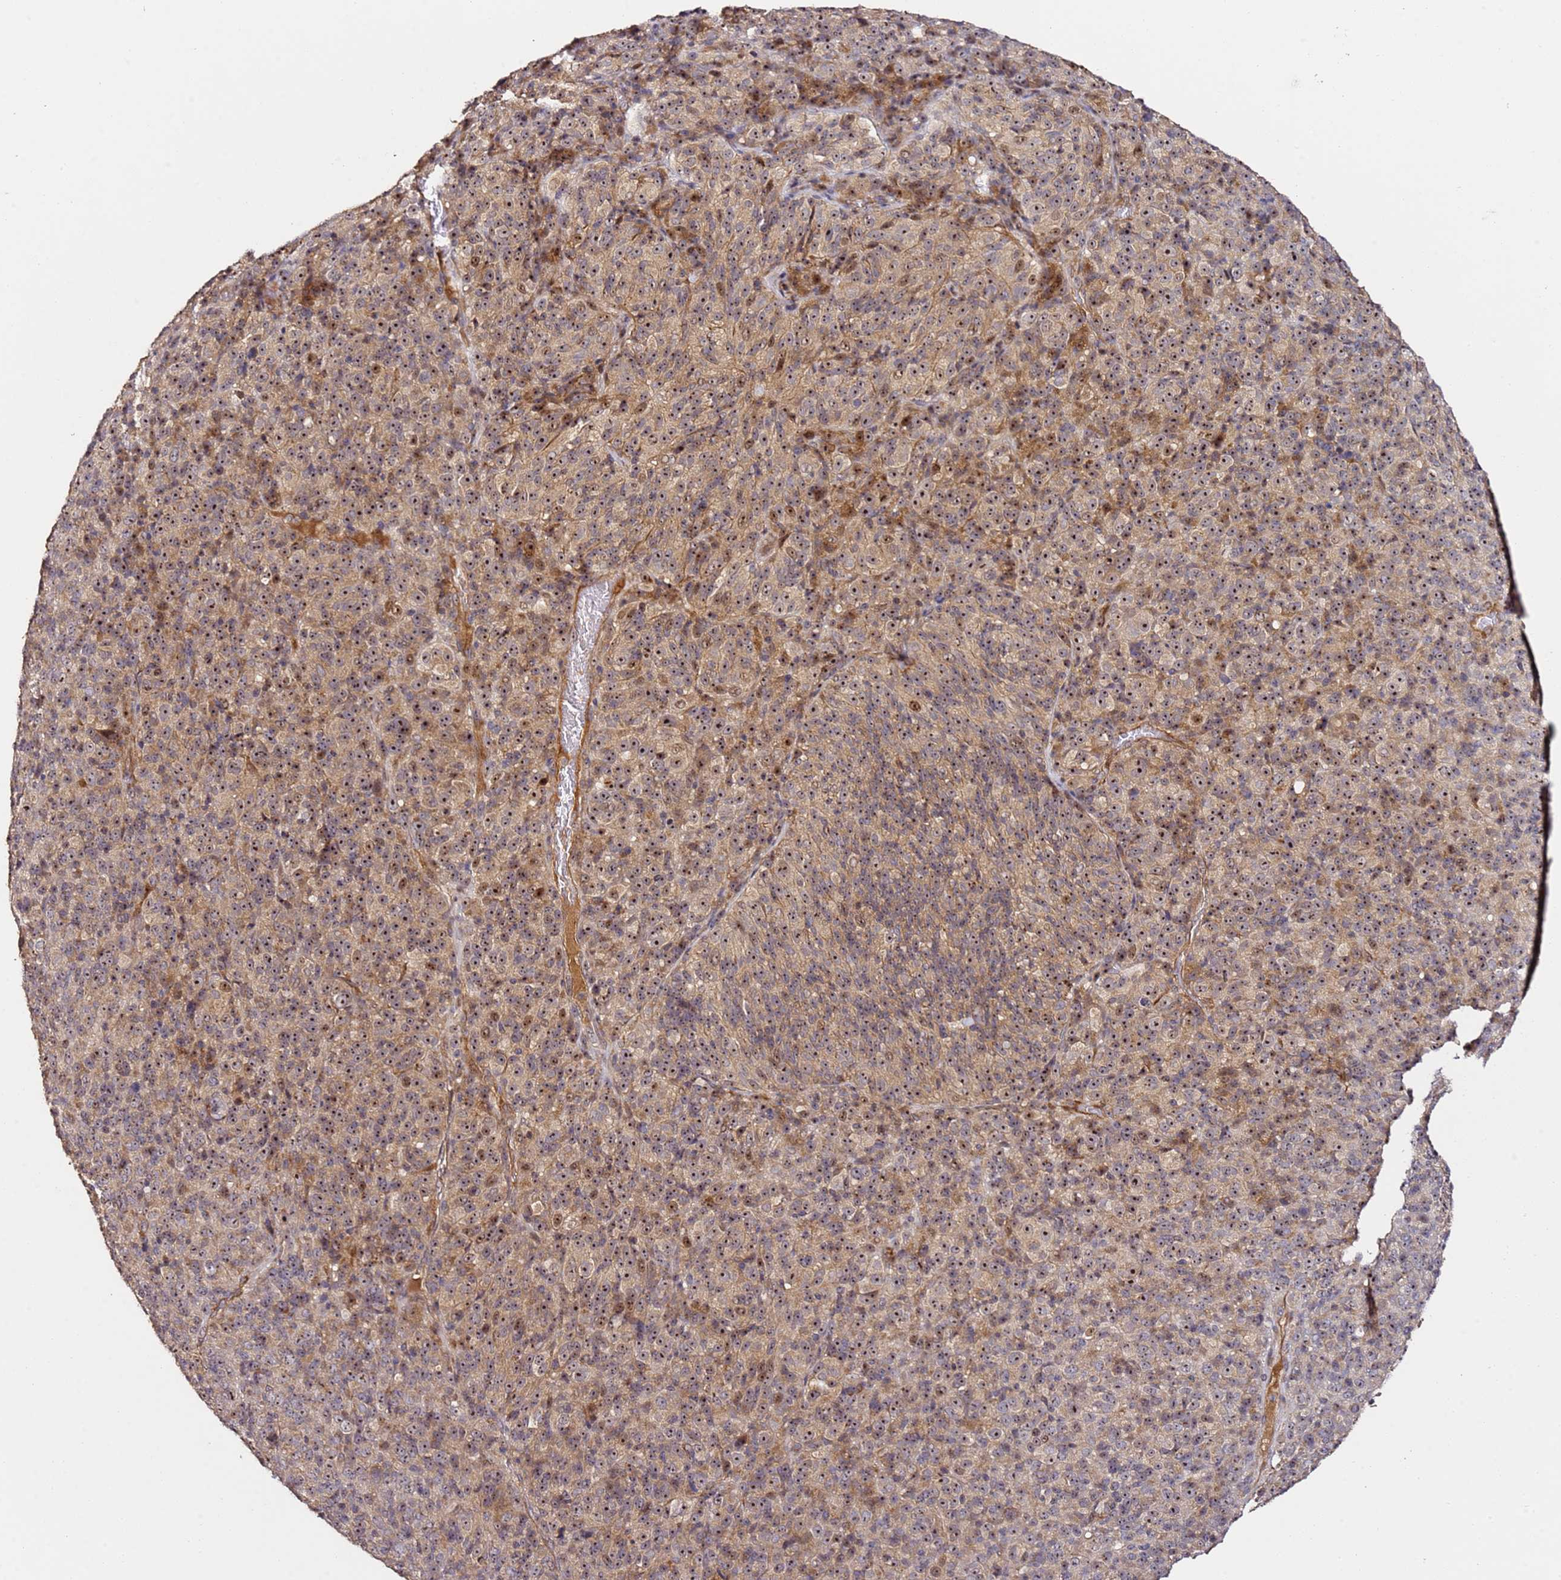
{"staining": {"intensity": "moderate", "quantity": ">75%", "location": "cytoplasmic/membranous,nuclear"}, "tissue": "melanoma", "cell_type": "Tumor cells", "image_type": "cancer", "snomed": [{"axis": "morphology", "description": "Malignant melanoma, Metastatic site"}, {"axis": "topography", "description": "Brain"}], "caption": "High-magnification brightfield microscopy of malignant melanoma (metastatic site) stained with DAB (3,3'-diaminobenzidine) (brown) and counterstained with hematoxylin (blue). tumor cells exhibit moderate cytoplasmic/membranous and nuclear staining is present in approximately>75% of cells.", "gene": "DDX27", "patient": {"sex": "female", "age": 56}}